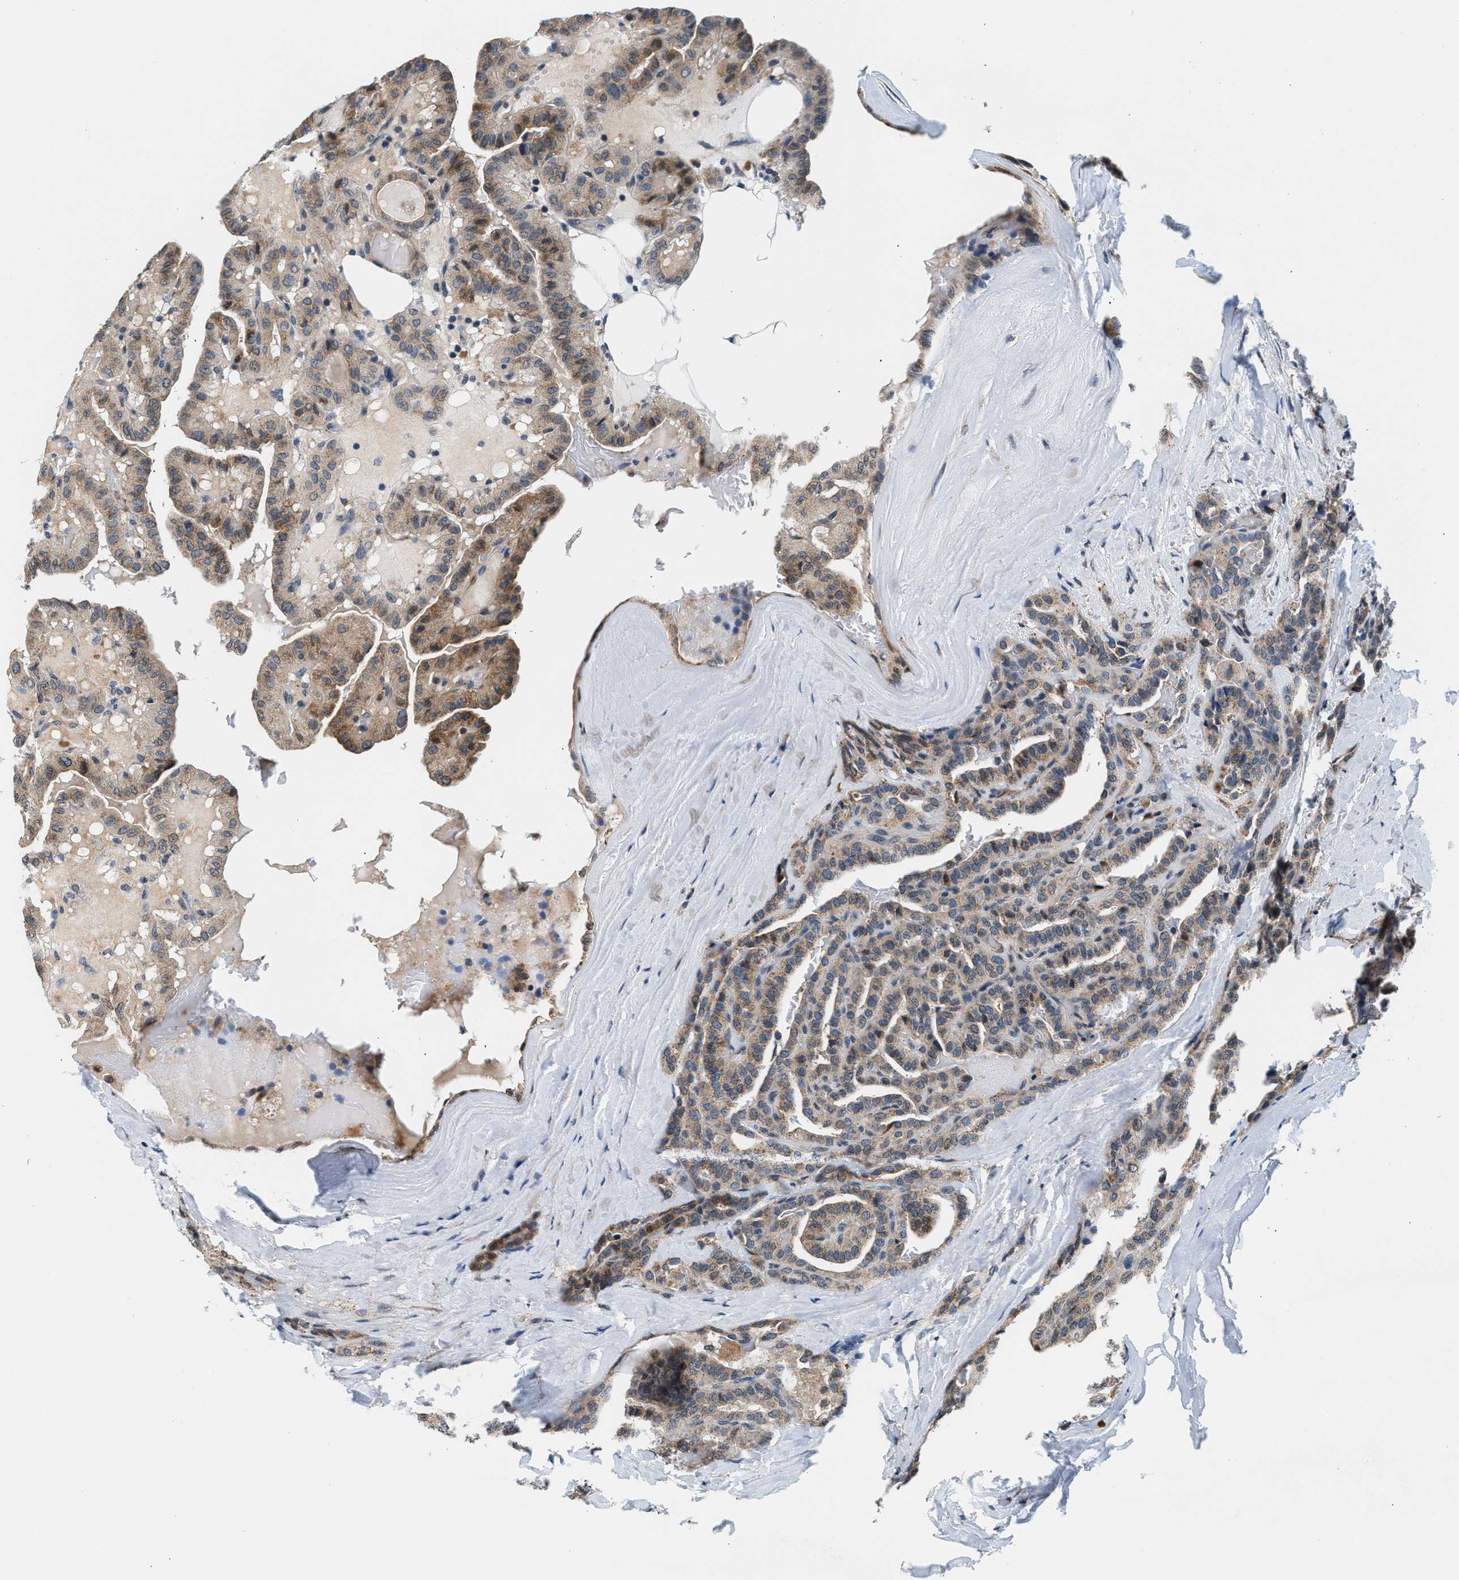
{"staining": {"intensity": "weak", "quantity": ">75%", "location": "cytoplasmic/membranous"}, "tissue": "thyroid cancer", "cell_type": "Tumor cells", "image_type": "cancer", "snomed": [{"axis": "morphology", "description": "Papillary adenocarcinoma, NOS"}, {"axis": "topography", "description": "Thyroid gland"}], "caption": "Immunohistochemistry (IHC) of human thyroid cancer reveals low levels of weak cytoplasmic/membranous positivity in approximately >75% of tumor cells. The staining was performed using DAB (3,3'-diaminobenzidine), with brown indicating positive protein expression. Nuclei are stained blue with hematoxylin.", "gene": "KCNMB2", "patient": {"sex": "male", "age": 77}}